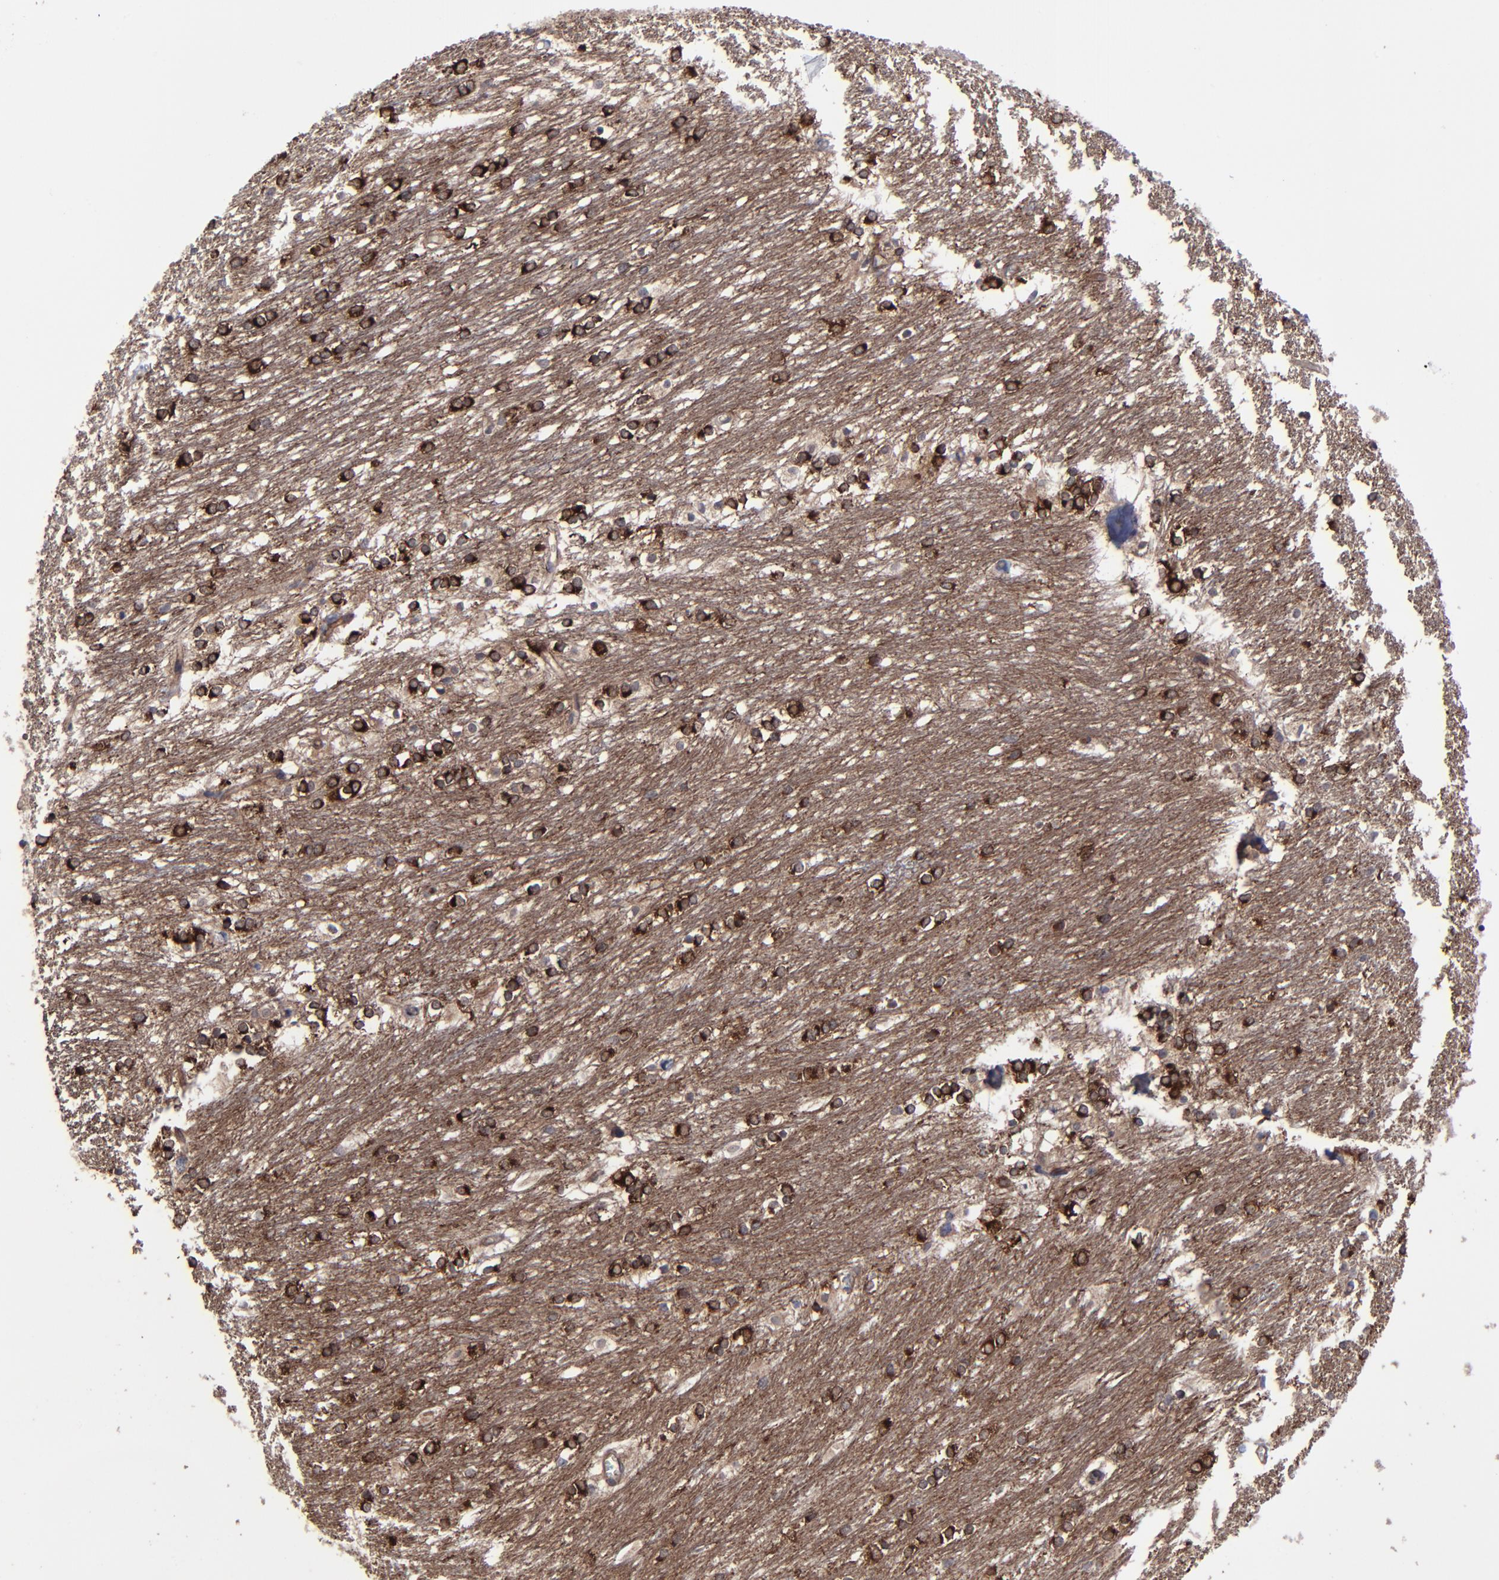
{"staining": {"intensity": "weak", "quantity": "25%-75%", "location": "cytoplasmic/membranous"}, "tissue": "caudate", "cell_type": "Glial cells", "image_type": "normal", "snomed": [{"axis": "morphology", "description": "Normal tissue, NOS"}, {"axis": "topography", "description": "Lateral ventricle wall"}], "caption": "High-magnification brightfield microscopy of normal caudate stained with DAB (3,3'-diaminobenzidine) (brown) and counterstained with hematoxylin (blue). glial cells exhibit weak cytoplasmic/membranous positivity is appreciated in approximately25%-75% of cells. (Stains: DAB (3,3'-diaminobenzidine) in brown, nuclei in blue, Microscopy: brightfield microscopy at high magnification).", "gene": "ZNF780A", "patient": {"sex": "female", "age": 19}}